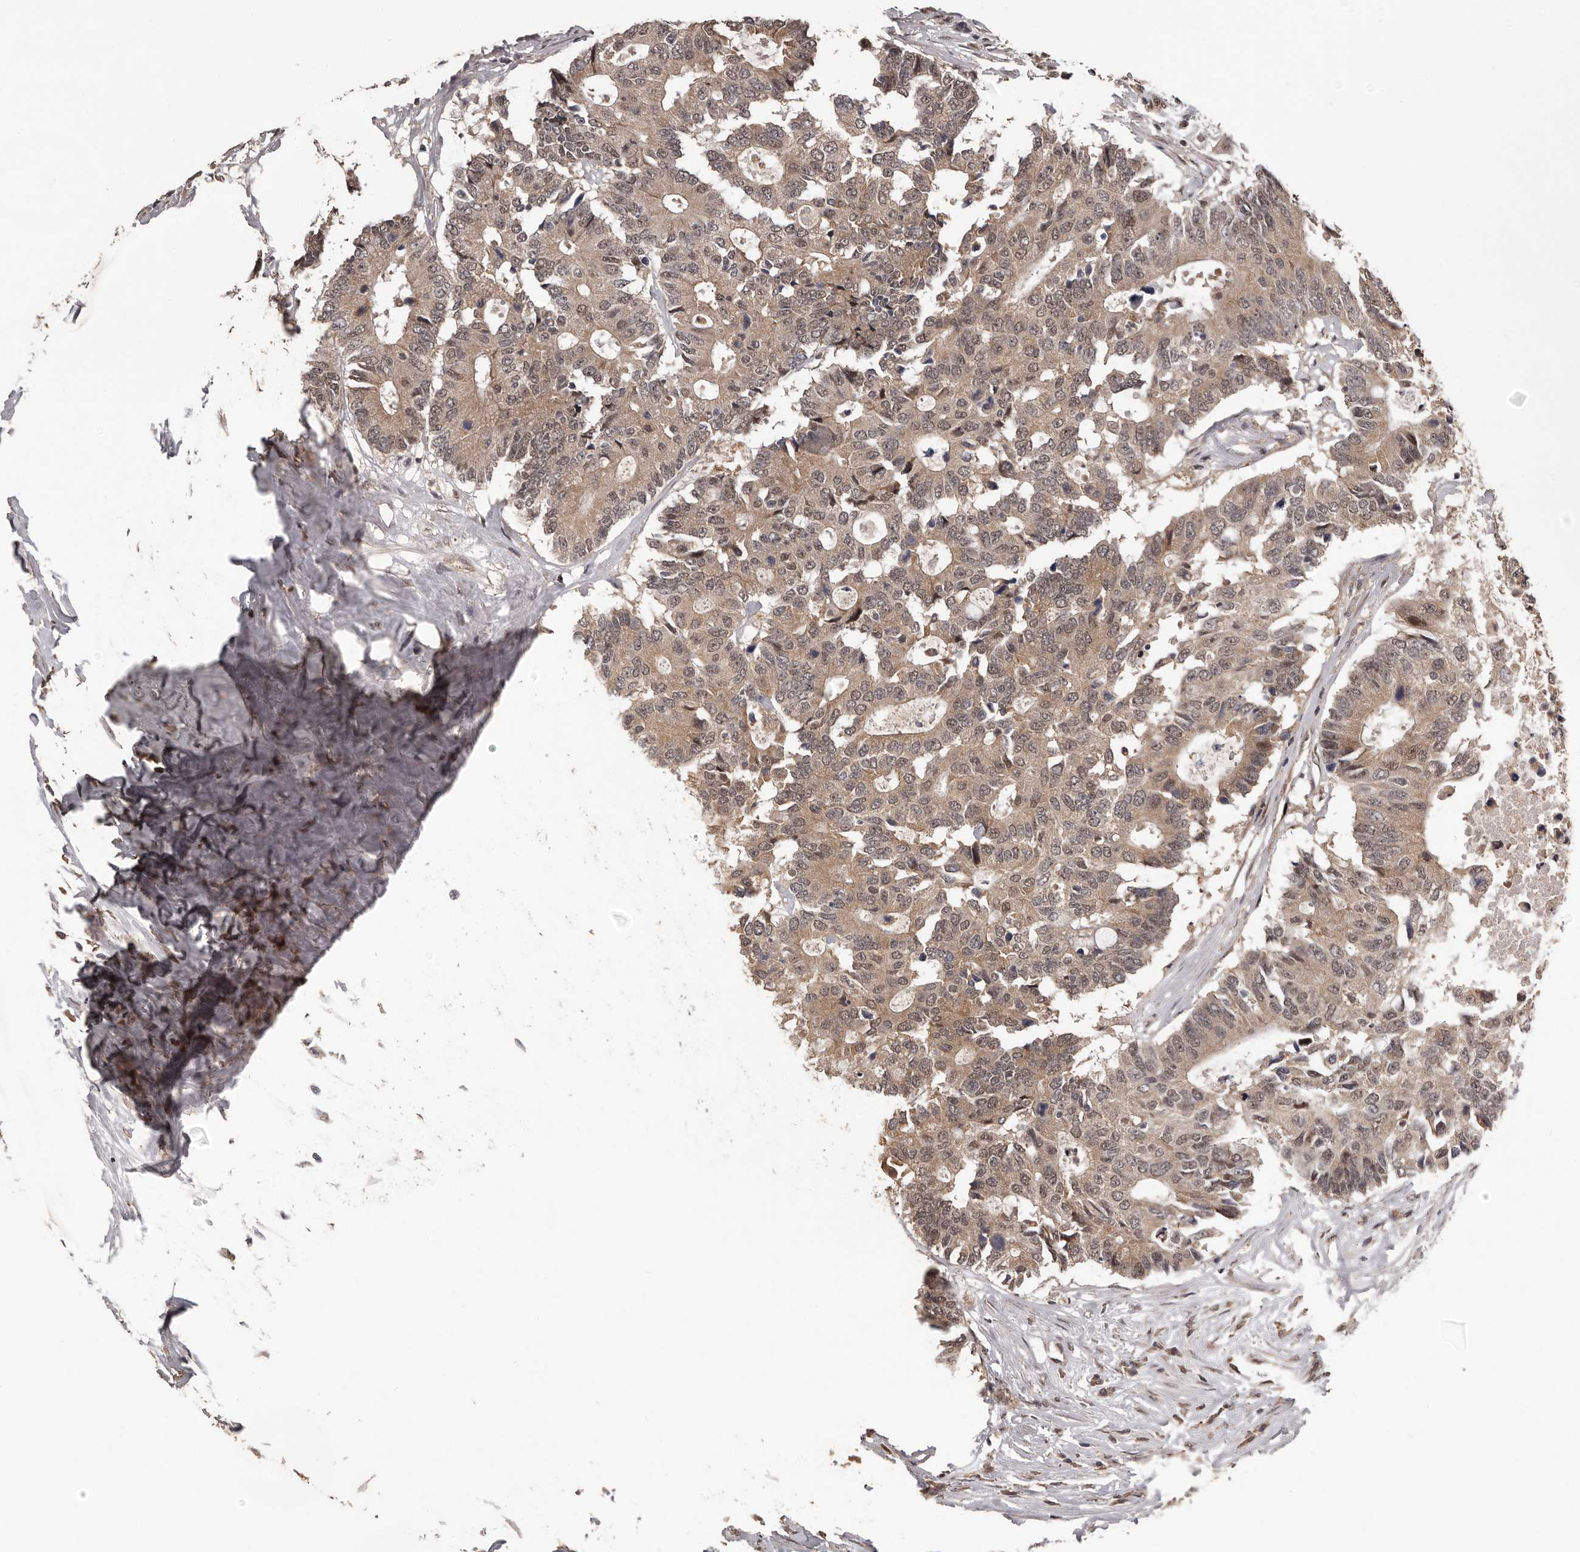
{"staining": {"intensity": "weak", "quantity": ">75%", "location": "cytoplasmic/membranous,nuclear"}, "tissue": "colorectal cancer", "cell_type": "Tumor cells", "image_type": "cancer", "snomed": [{"axis": "morphology", "description": "Adenocarcinoma, NOS"}, {"axis": "topography", "description": "Colon"}], "caption": "The histopathology image shows a brown stain indicating the presence of a protein in the cytoplasmic/membranous and nuclear of tumor cells in adenocarcinoma (colorectal).", "gene": "VPS37A", "patient": {"sex": "male", "age": 71}}